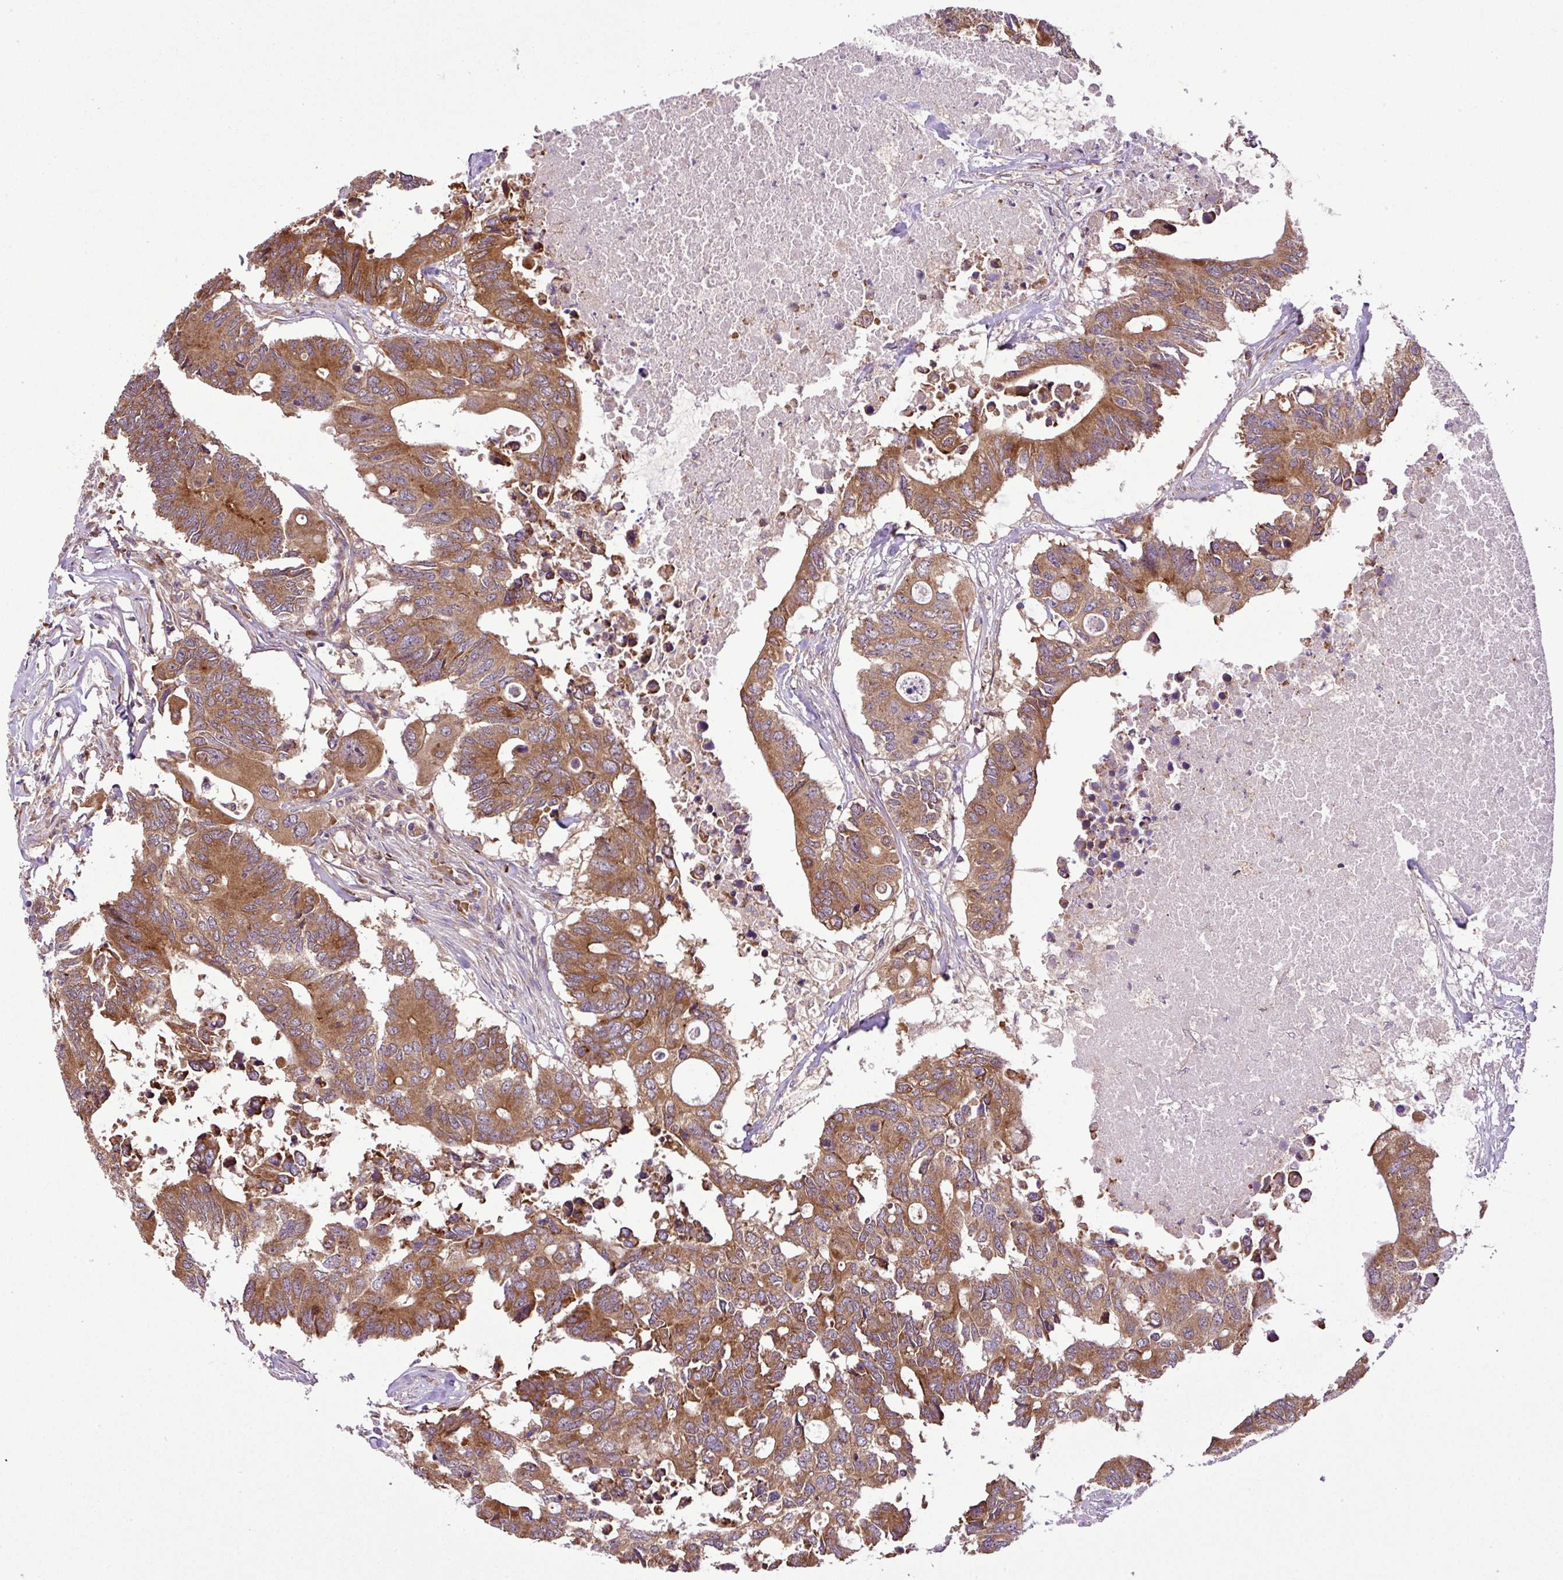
{"staining": {"intensity": "moderate", "quantity": ">75%", "location": "cytoplasmic/membranous"}, "tissue": "colorectal cancer", "cell_type": "Tumor cells", "image_type": "cancer", "snomed": [{"axis": "morphology", "description": "Adenocarcinoma, NOS"}, {"axis": "topography", "description": "Colon"}], "caption": "Colorectal cancer (adenocarcinoma) stained for a protein (brown) exhibits moderate cytoplasmic/membranous positive expression in approximately >75% of tumor cells.", "gene": "DLGAP4", "patient": {"sex": "male", "age": 71}}